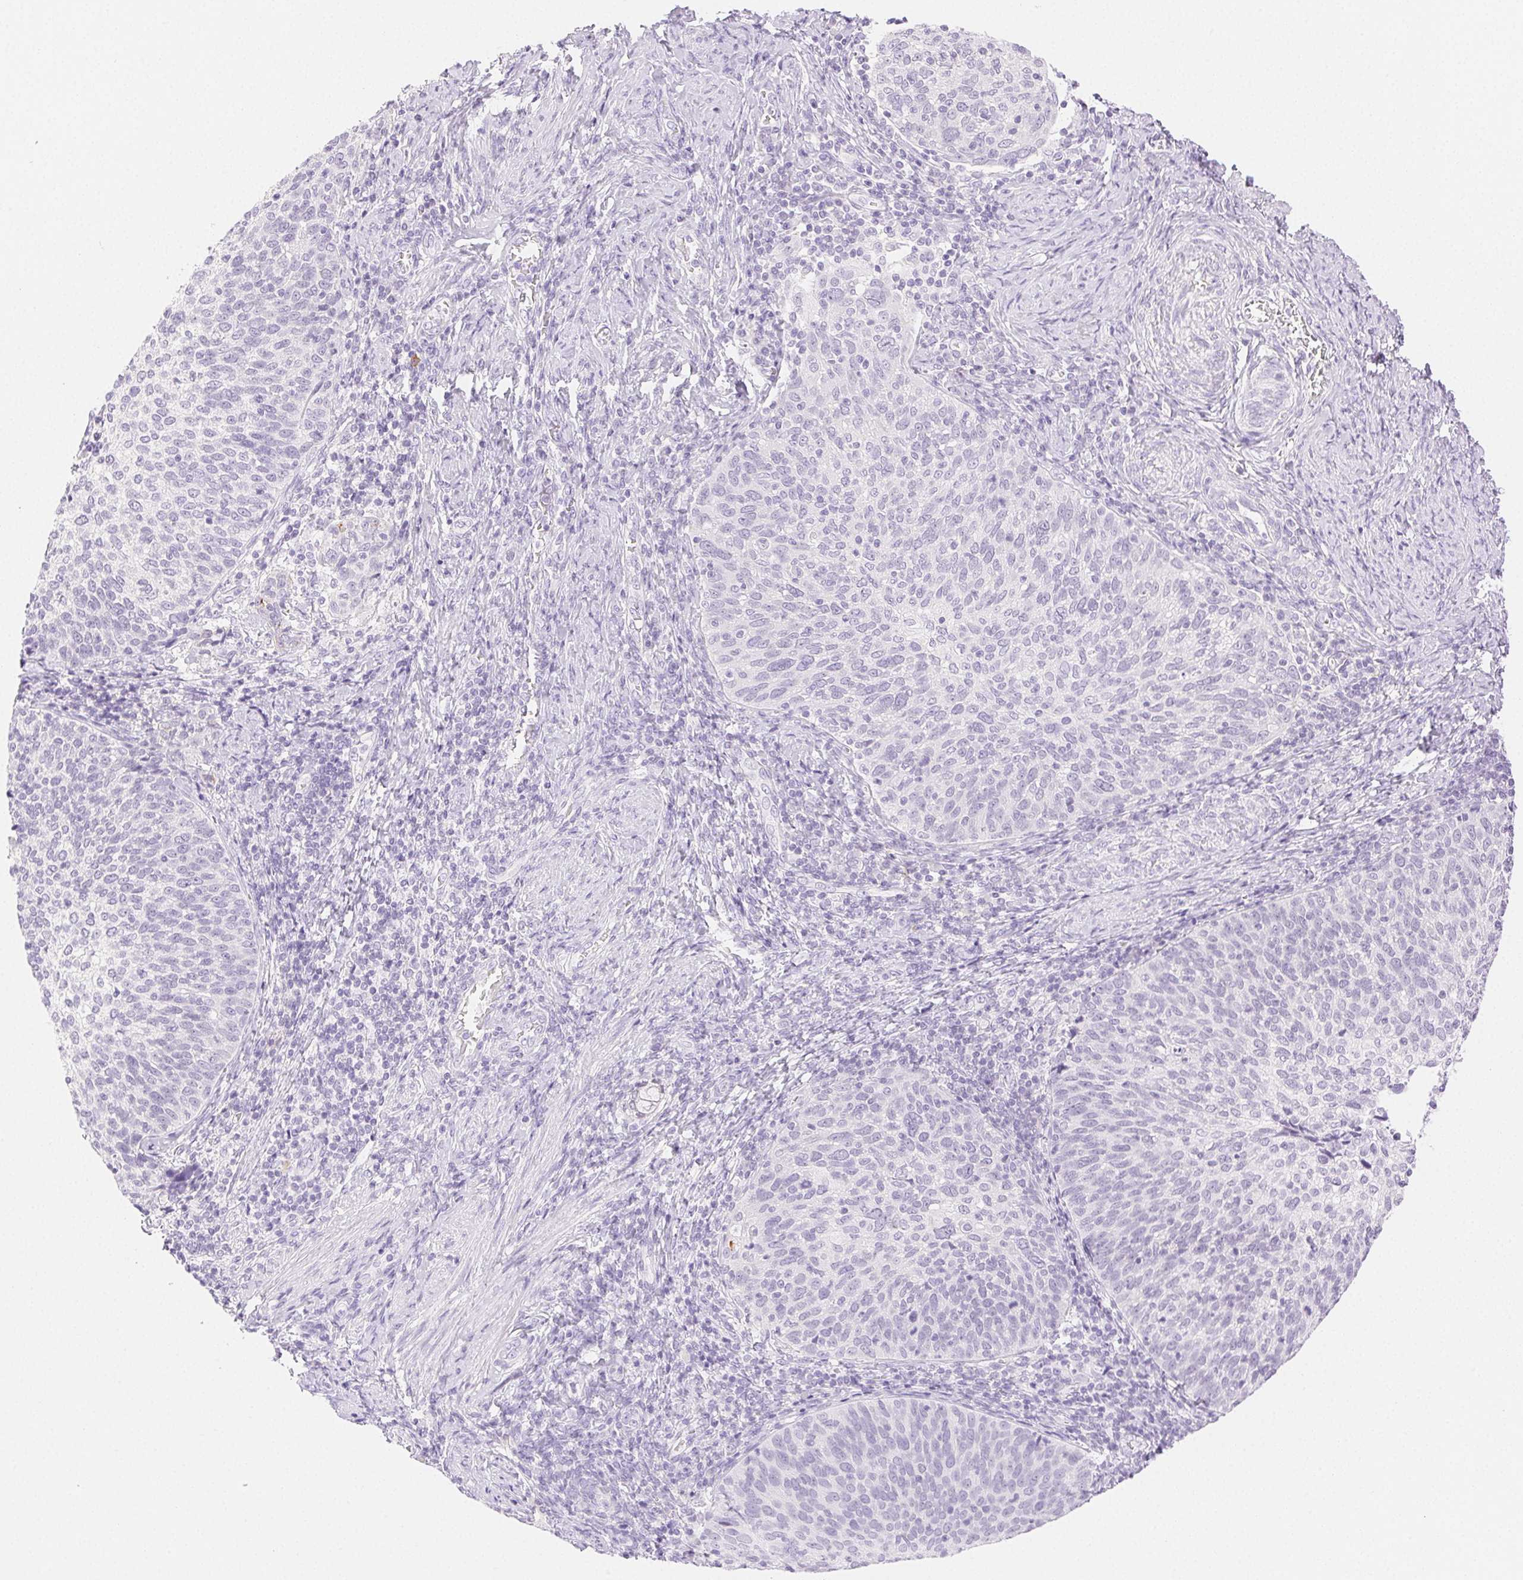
{"staining": {"intensity": "negative", "quantity": "none", "location": "none"}, "tissue": "cervical cancer", "cell_type": "Tumor cells", "image_type": "cancer", "snomed": [{"axis": "morphology", "description": "Squamous cell carcinoma, NOS"}, {"axis": "topography", "description": "Cervix"}], "caption": "Immunohistochemistry photomicrograph of human cervical squamous cell carcinoma stained for a protein (brown), which displays no expression in tumor cells.", "gene": "SPACA4", "patient": {"sex": "female", "age": 61}}